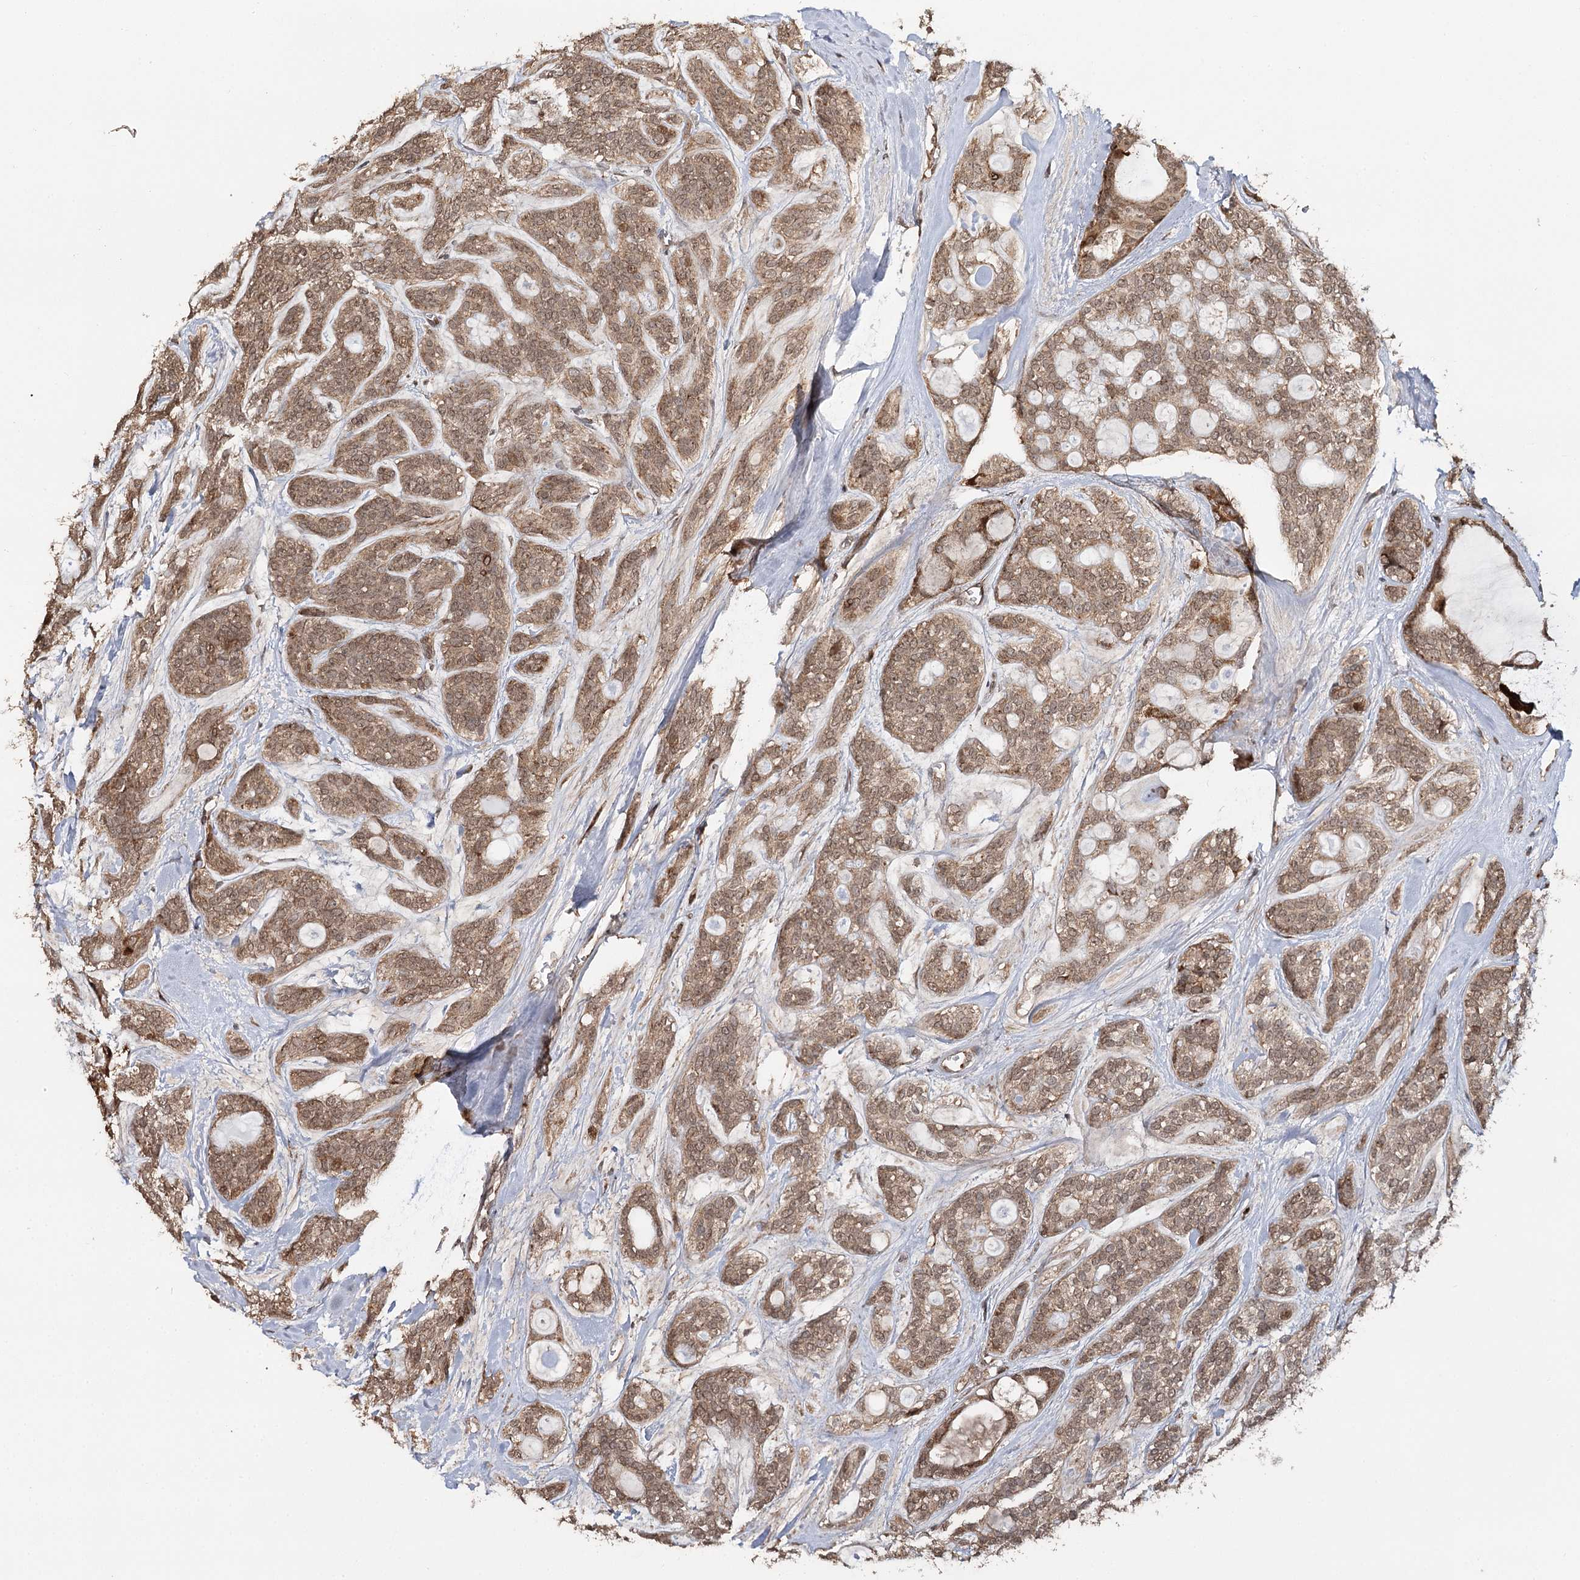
{"staining": {"intensity": "moderate", "quantity": ">75%", "location": "cytoplasmic/membranous,nuclear"}, "tissue": "head and neck cancer", "cell_type": "Tumor cells", "image_type": "cancer", "snomed": [{"axis": "morphology", "description": "Adenocarcinoma, NOS"}, {"axis": "topography", "description": "Head-Neck"}], "caption": "Approximately >75% of tumor cells in head and neck cancer (adenocarcinoma) show moderate cytoplasmic/membranous and nuclear protein staining as visualized by brown immunohistochemical staining.", "gene": "ZNRF3", "patient": {"sex": "male", "age": 66}}